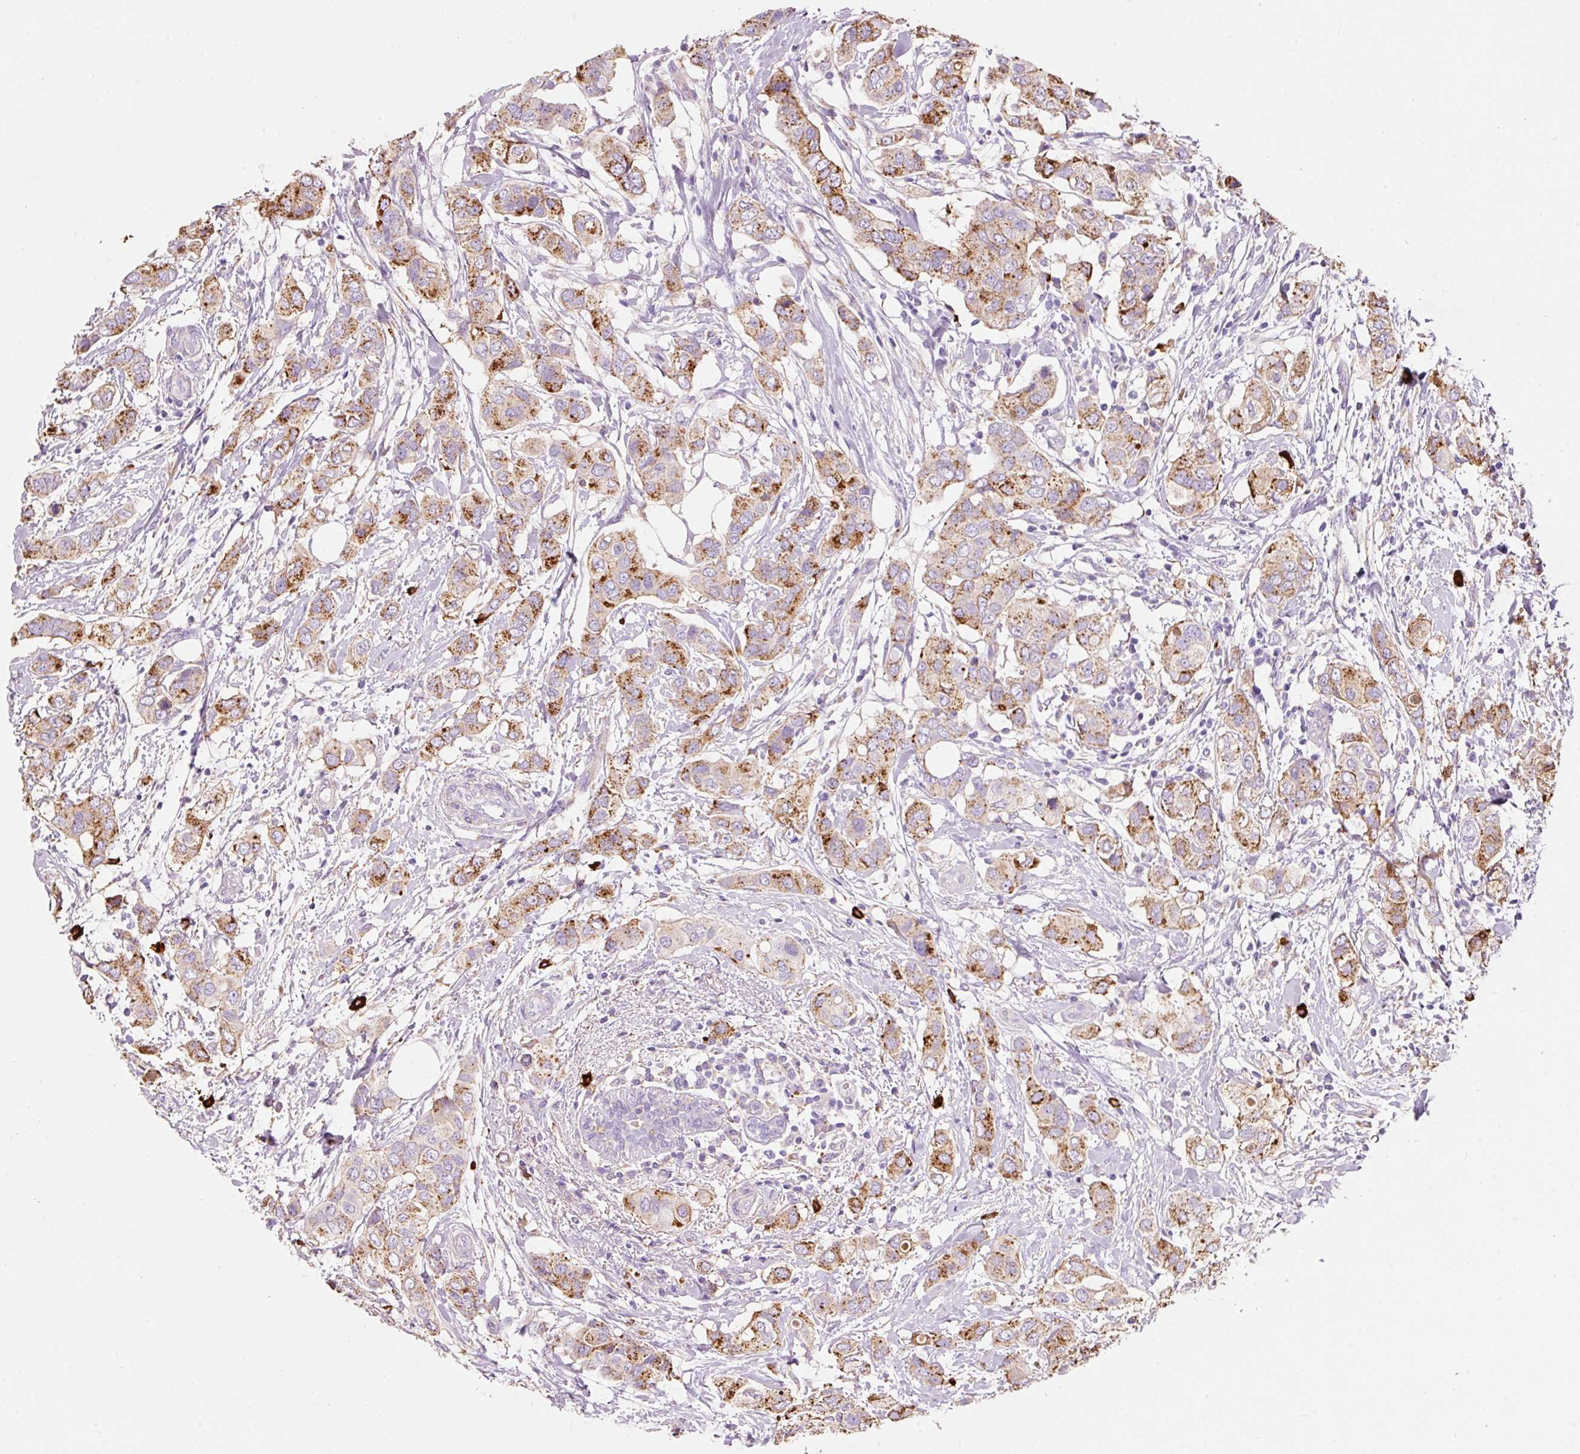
{"staining": {"intensity": "moderate", "quantity": ">75%", "location": "cytoplasmic/membranous"}, "tissue": "breast cancer", "cell_type": "Tumor cells", "image_type": "cancer", "snomed": [{"axis": "morphology", "description": "Lobular carcinoma"}, {"axis": "topography", "description": "Breast"}], "caption": "Moderate cytoplasmic/membranous staining for a protein is present in approximately >75% of tumor cells of lobular carcinoma (breast) using immunohistochemistry (IHC).", "gene": "TMC8", "patient": {"sex": "female", "age": 51}}